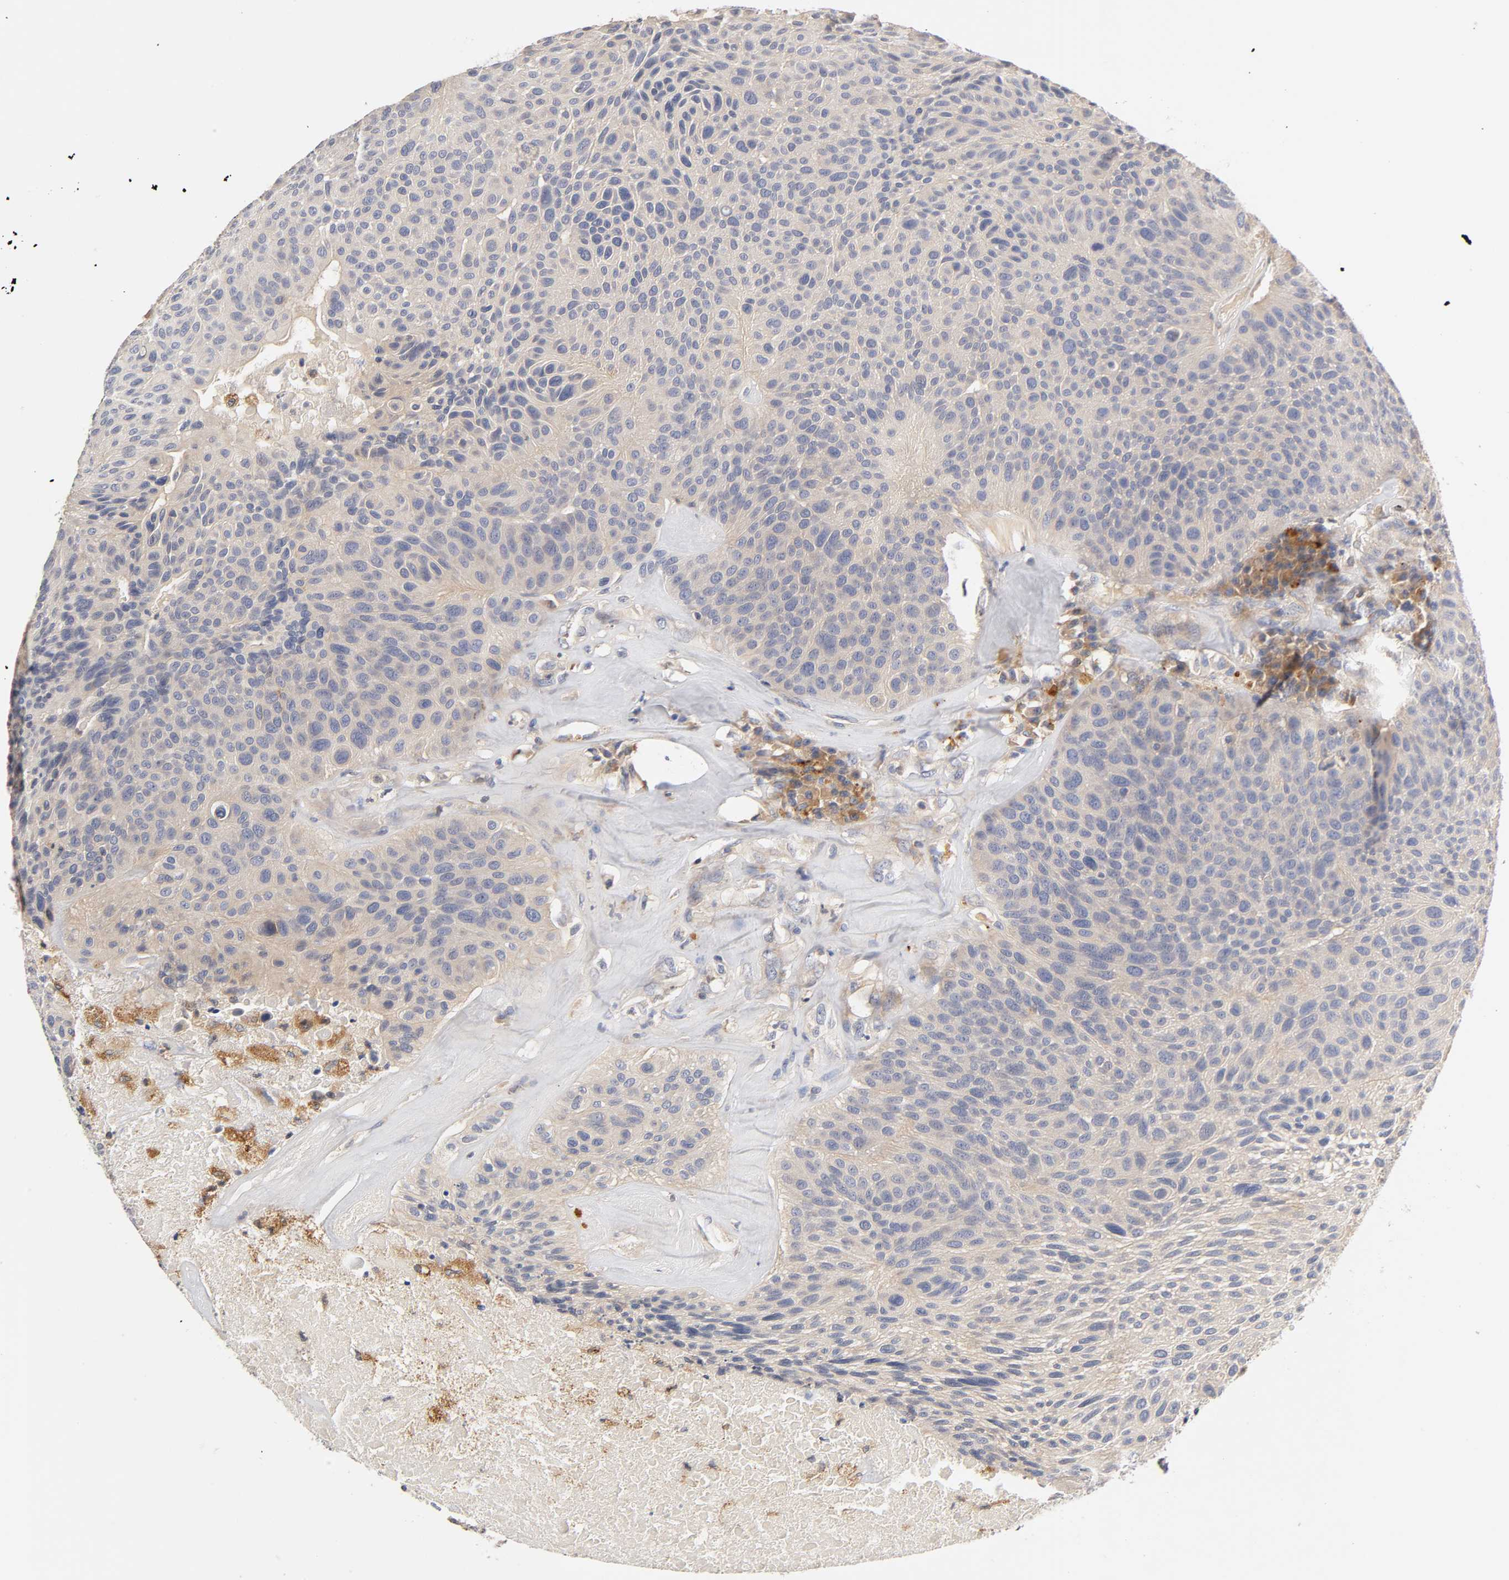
{"staining": {"intensity": "weak", "quantity": ">75%", "location": "cytoplasmic/membranous"}, "tissue": "urothelial cancer", "cell_type": "Tumor cells", "image_type": "cancer", "snomed": [{"axis": "morphology", "description": "Urothelial carcinoma, High grade"}, {"axis": "topography", "description": "Urinary bladder"}], "caption": "Immunohistochemistry (DAB (3,3'-diaminobenzidine)) staining of human urothelial carcinoma (high-grade) shows weak cytoplasmic/membranous protein staining in approximately >75% of tumor cells.", "gene": "RHOA", "patient": {"sex": "male", "age": 66}}